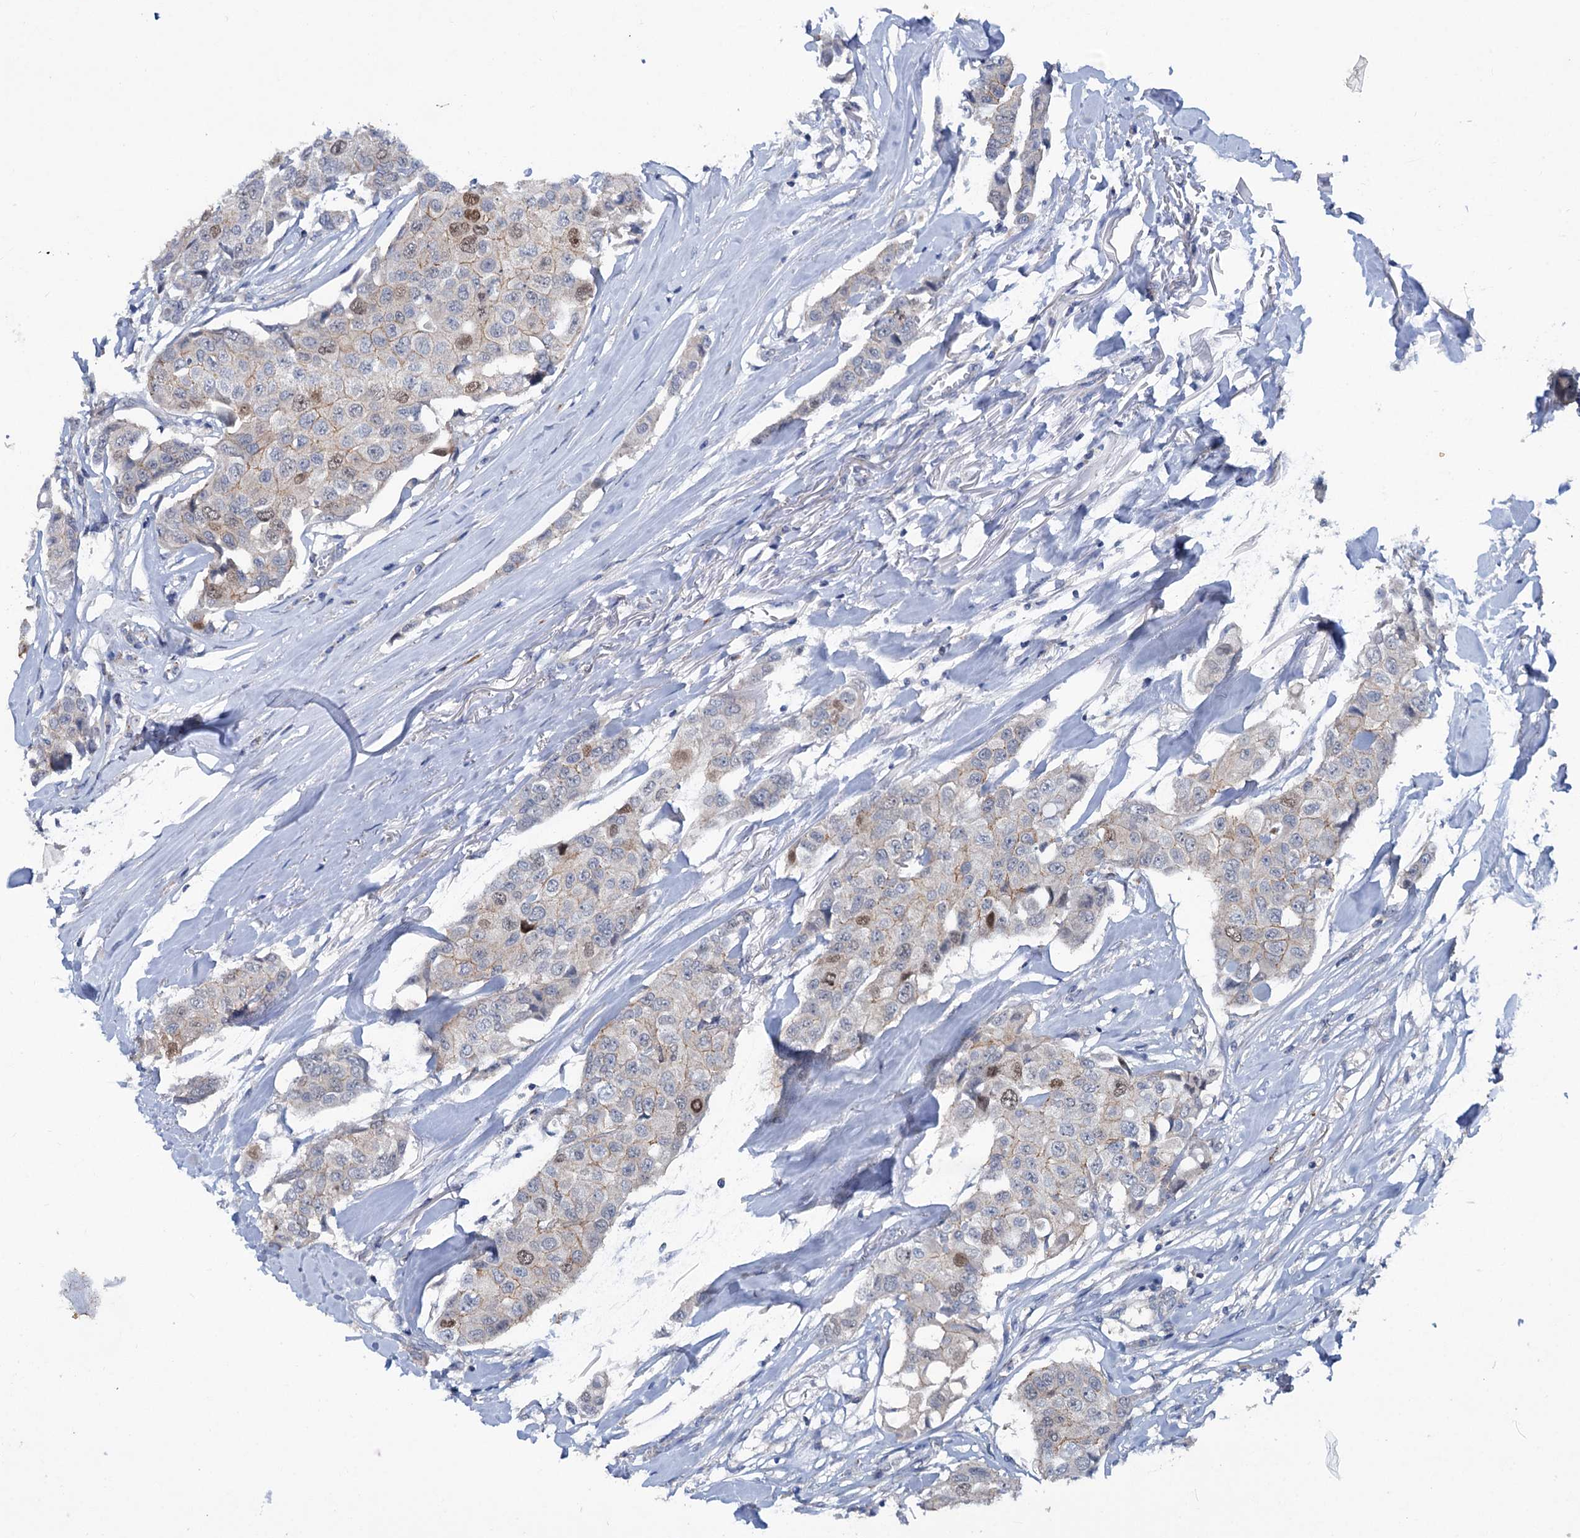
{"staining": {"intensity": "moderate", "quantity": "<25%", "location": "nuclear"}, "tissue": "breast cancer", "cell_type": "Tumor cells", "image_type": "cancer", "snomed": [{"axis": "morphology", "description": "Duct carcinoma"}, {"axis": "topography", "description": "Breast"}], "caption": "Immunohistochemistry staining of breast cancer (infiltrating ductal carcinoma), which exhibits low levels of moderate nuclear positivity in about <25% of tumor cells indicating moderate nuclear protein staining. The staining was performed using DAB (brown) for protein detection and nuclei were counterstained in hematoxylin (blue).", "gene": "FAM111B", "patient": {"sex": "female", "age": 80}}